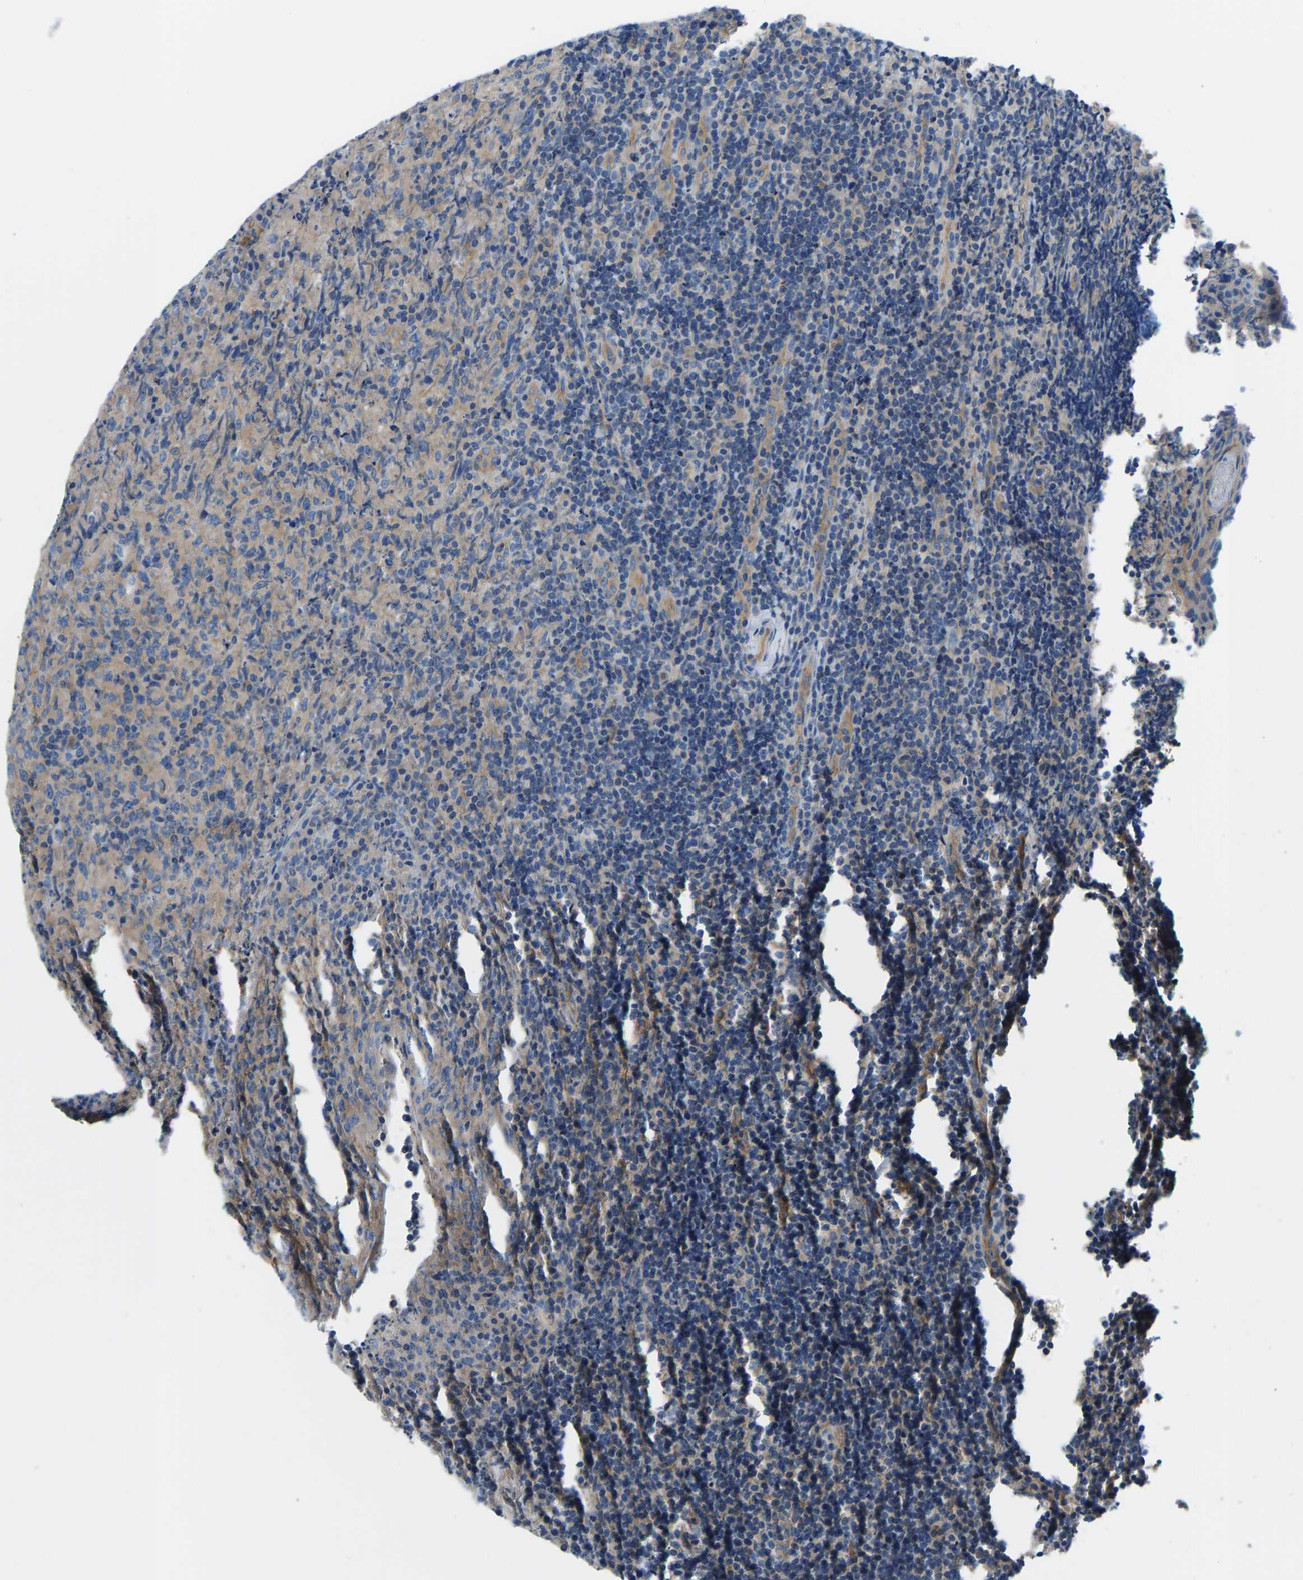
{"staining": {"intensity": "negative", "quantity": "none", "location": "none"}, "tissue": "lymphoma", "cell_type": "Tumor cells", "image_type": "cancer", "snomed": [{"axis": "morphology", "description": "Malignant lymphoma, non-Hodgkin's type, High grade"}, {"axis": "topography", "description": "Tonsil"}], "caption": "Micrograph shows no significant protein staining in tumor cells of malignant lymphoma, non-Hodgkin's type (high-grade). (Immunohistochemistry, brightfield microscopy, high magnification).", "gene": "CHAD", "patient": {"sex": "female", "age": 36}}